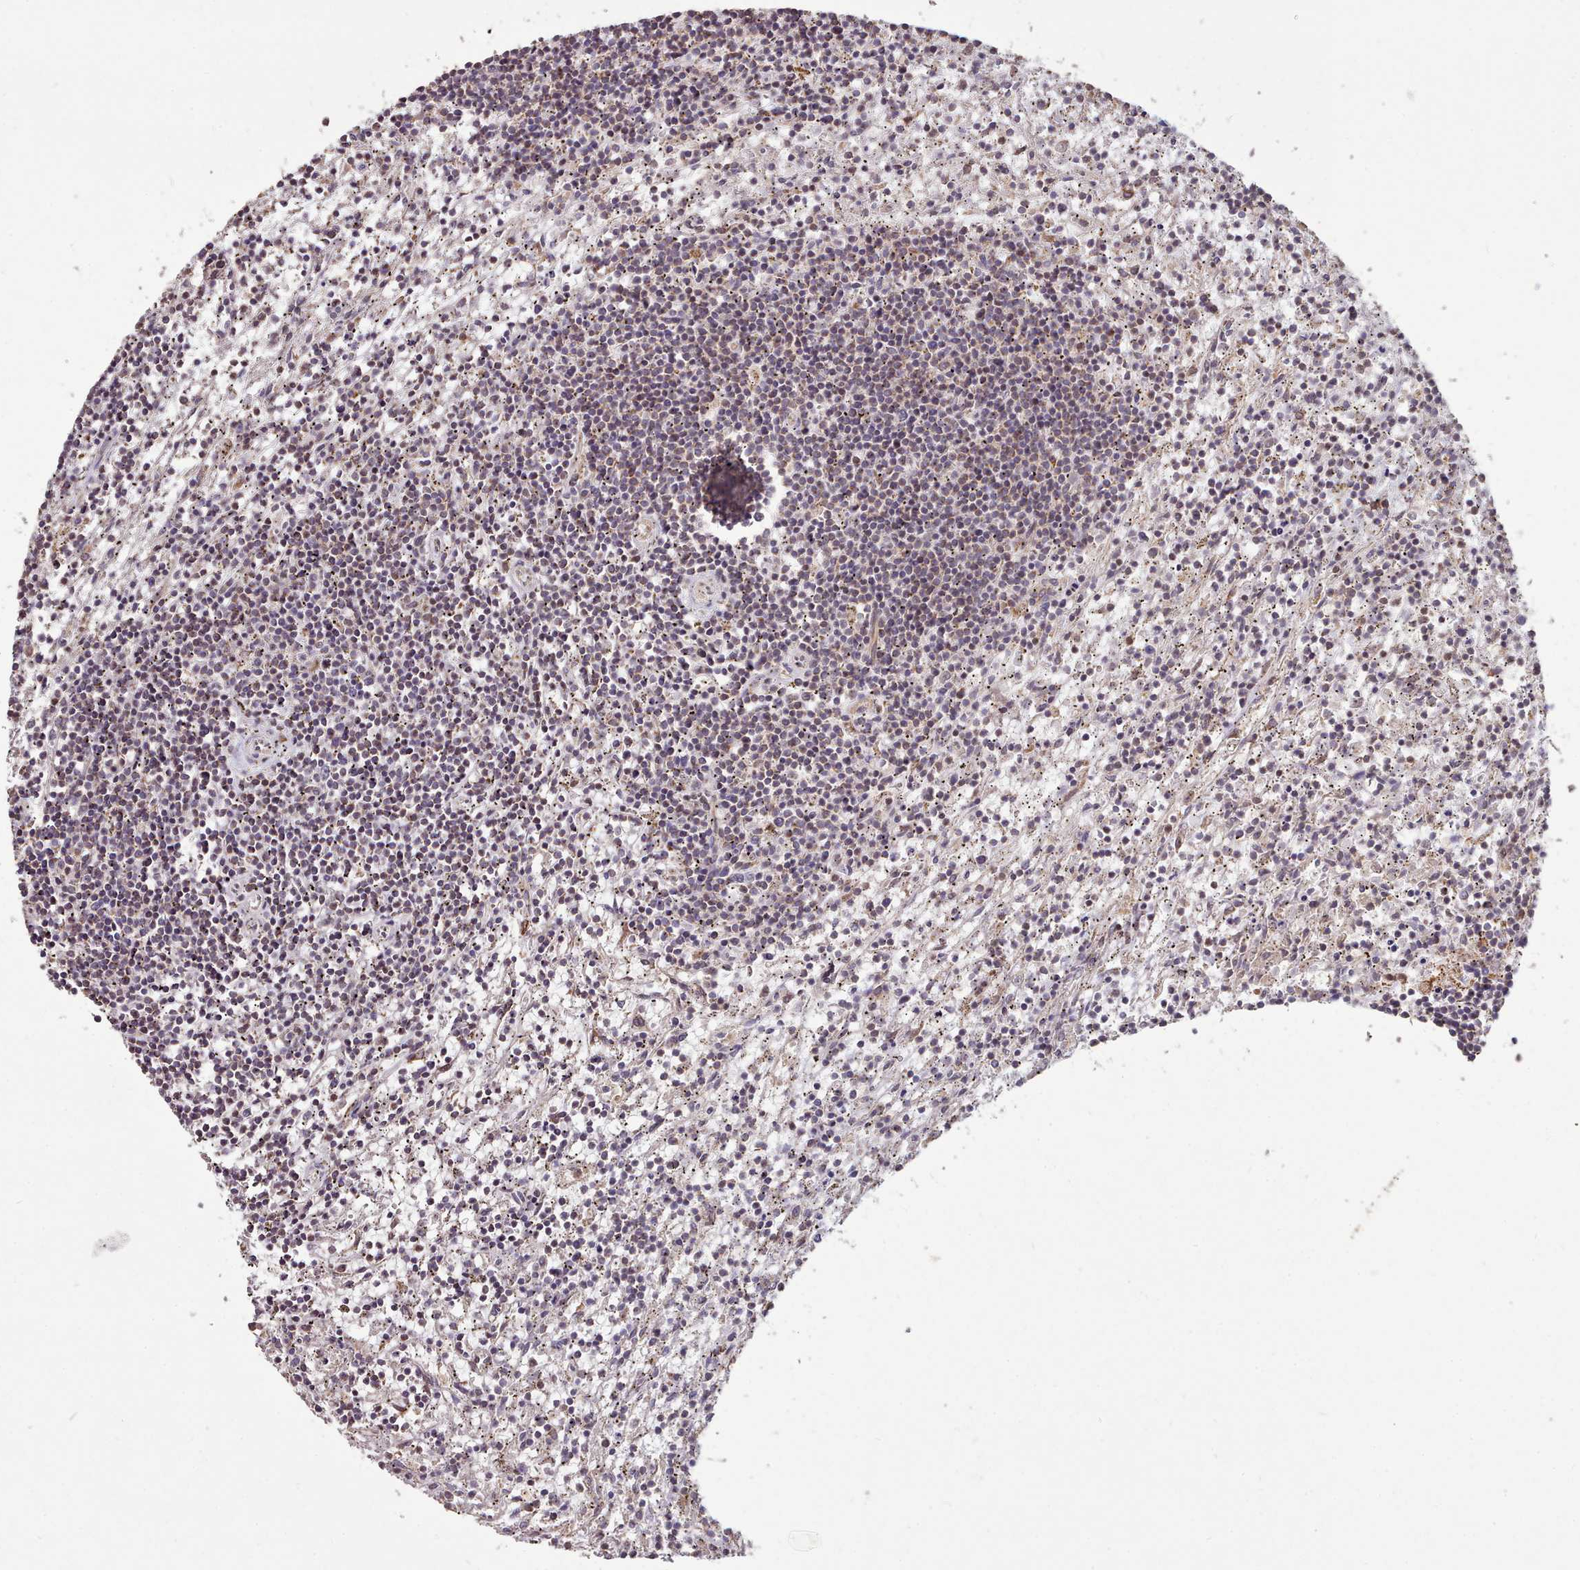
{"staining": {"intensity": "moderate", "quantity": "25%-75%", "location": "cytoplasmic/membranous,nuclear"}, "tissue": "lymphoma", "cell_type": "Tumor cells", "image_type": "cancer", "snomed": [{"axis": "morphology", "description": "Malignant lymphoma, non-Hodgkin's type, Low grade"}, {"axis": "topography", "description": "Spleen"}], "caption": "Immunohistochemical staining of lymphoma exhibits medium levels of moderate cytoplasmic/membranous and nuclear expression in approximately 25%-75% of tumor cells. The staining is performed using DAB (3,3'-diaminobenzidine) brown chromogen to label protein expression. The nuclei are counter-stained blue using hematoxylin.", "gene": "TOR1AIP1", "patient": {"sex": "male", "age": 76}}